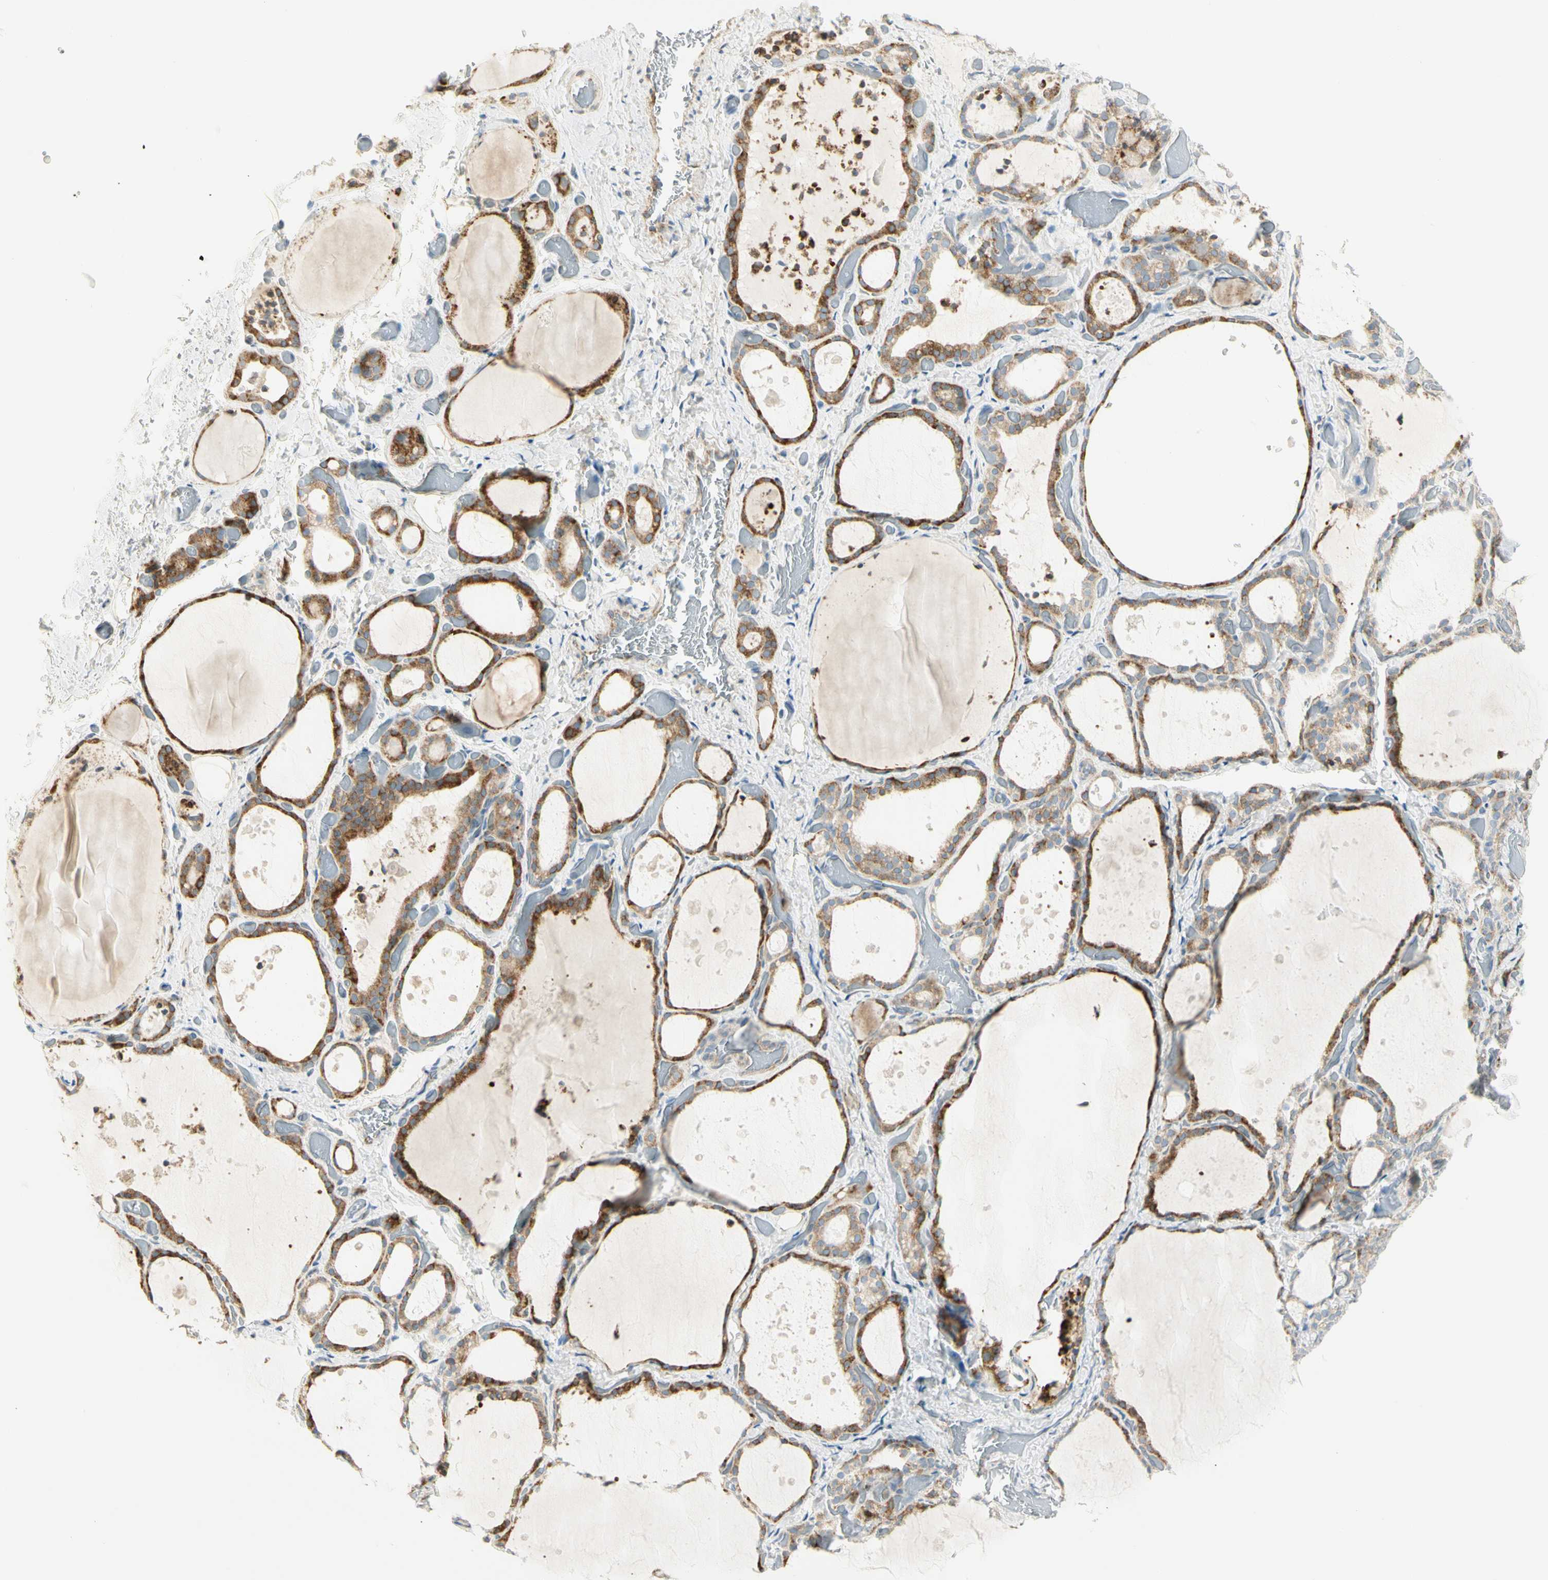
{"staining": {"intensity": "moderate", "quantity": ">75%", "location": "cytoplasmic/membranous"}, "tissue": "thyroid gland", "cell_type": "Glandular cells", "image_type": "normal", "snomed": [{"axis": "morphology", "description": "Normal tissue, NOS"}, {"axis": "topography", "description": "Thyroid gland"}], "caption": "Brown immunohistochemical staining in normal thyroid gland reveals moderate cytoplasmic/membranous positivity in approximately >75% of glandular cells. (DAB (3,3'-diaminobenzidine) IHC, brown staining for protein, blue staining for nuclei).", "gene": "TNFSF11", "patient": {"sex": "female", "age": 44}}